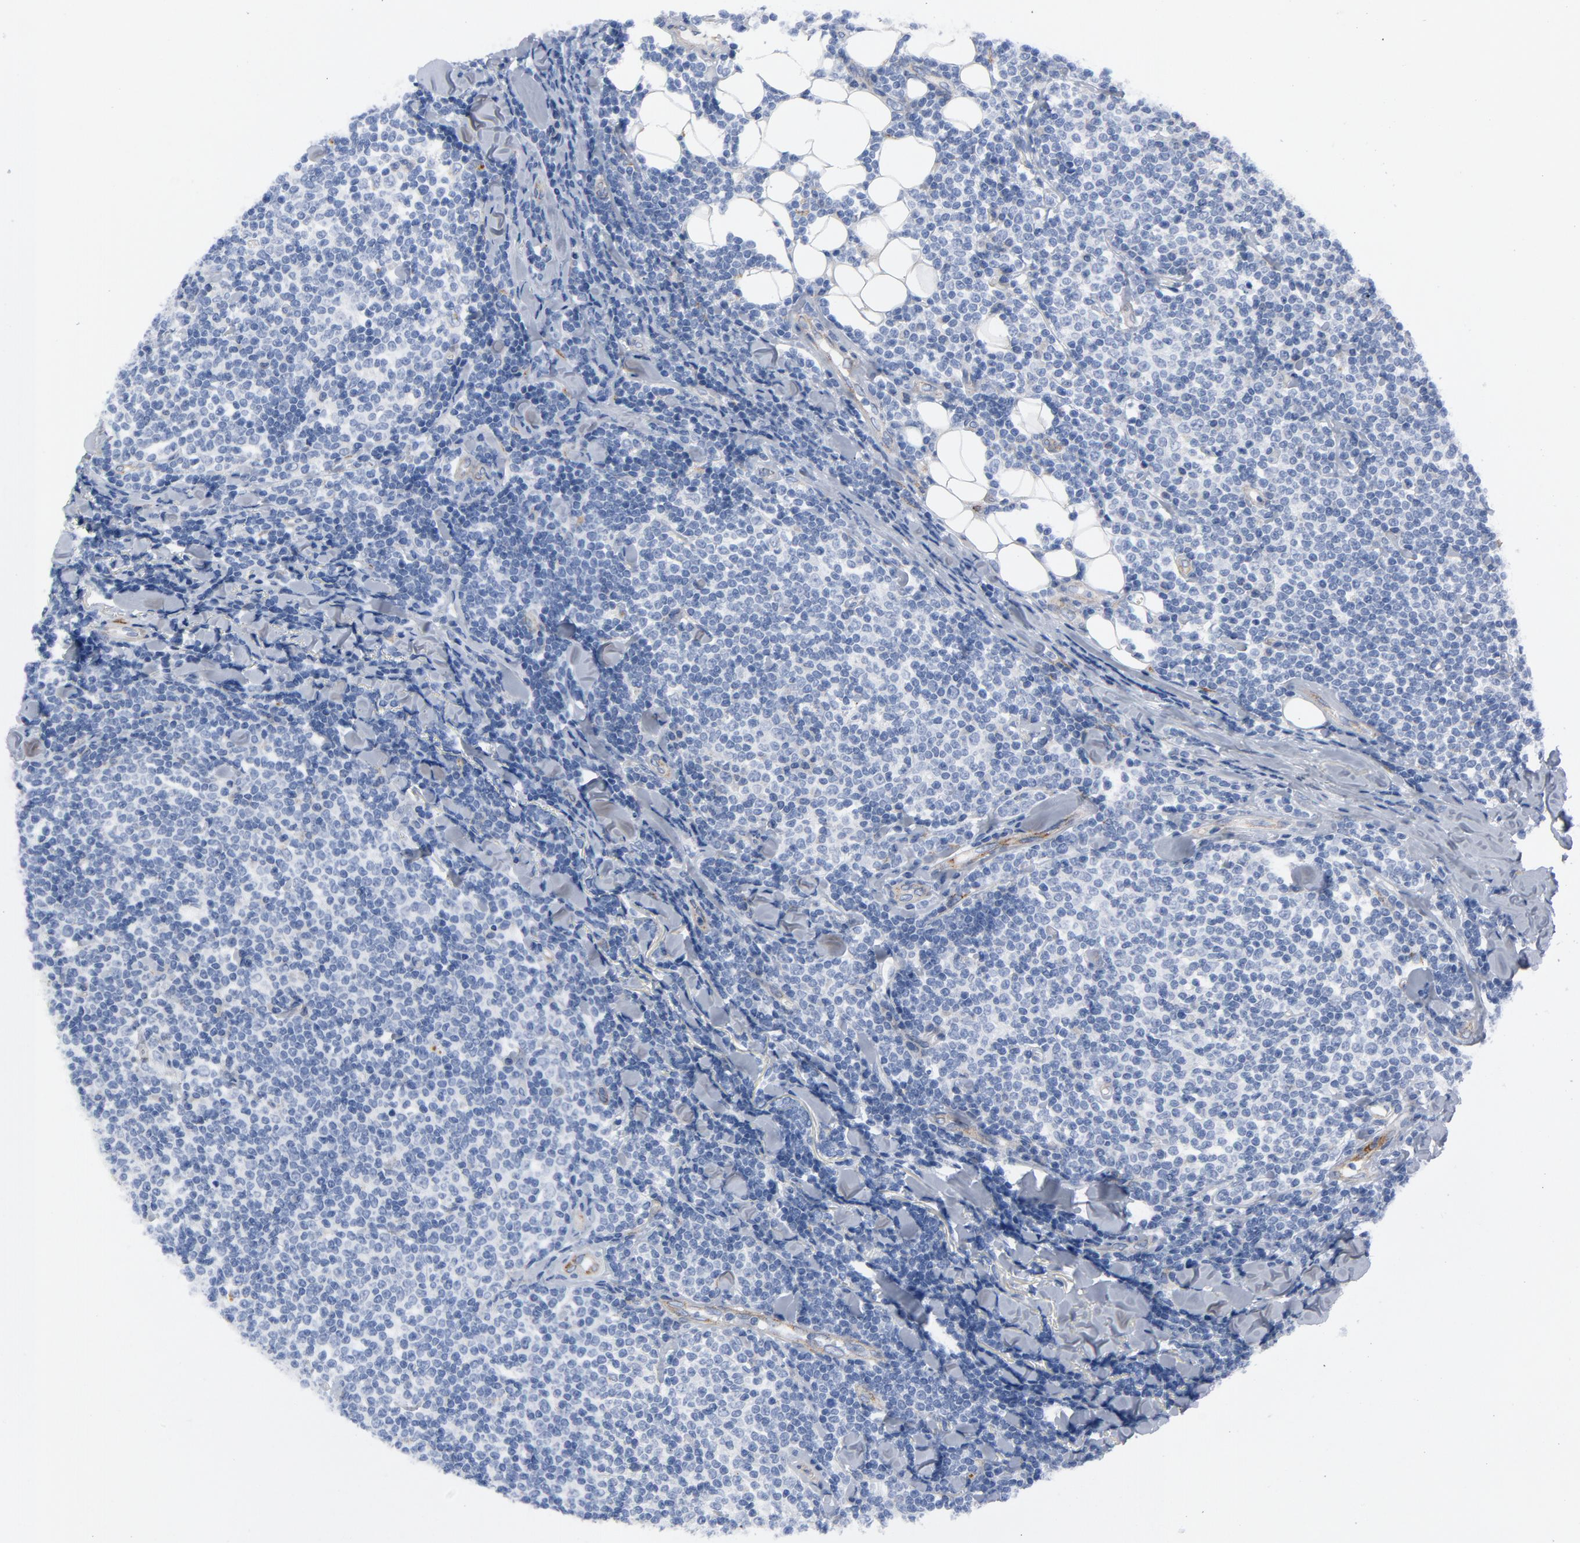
{"staining": {"intensity": "negative", "quantity": "none", "location": "none"}, "tissue": "lymphoma", "cell_type": "Tumor cells", "image_type": "cancer", "snomed": [{"axis": "morphology", "description": "Malignant lymphoma, non-Hodgkin's type, Low grade"}, {"axis": "topography", "description": "Soft tissue"}], "caption": "Immunohistochemistry (IHC) micrograph of lymphoma stained for a protein (brown), which displays no expression in tumor cells.", "gene": "LAMC1", "patient": {"sex": "male", "age": 92}}